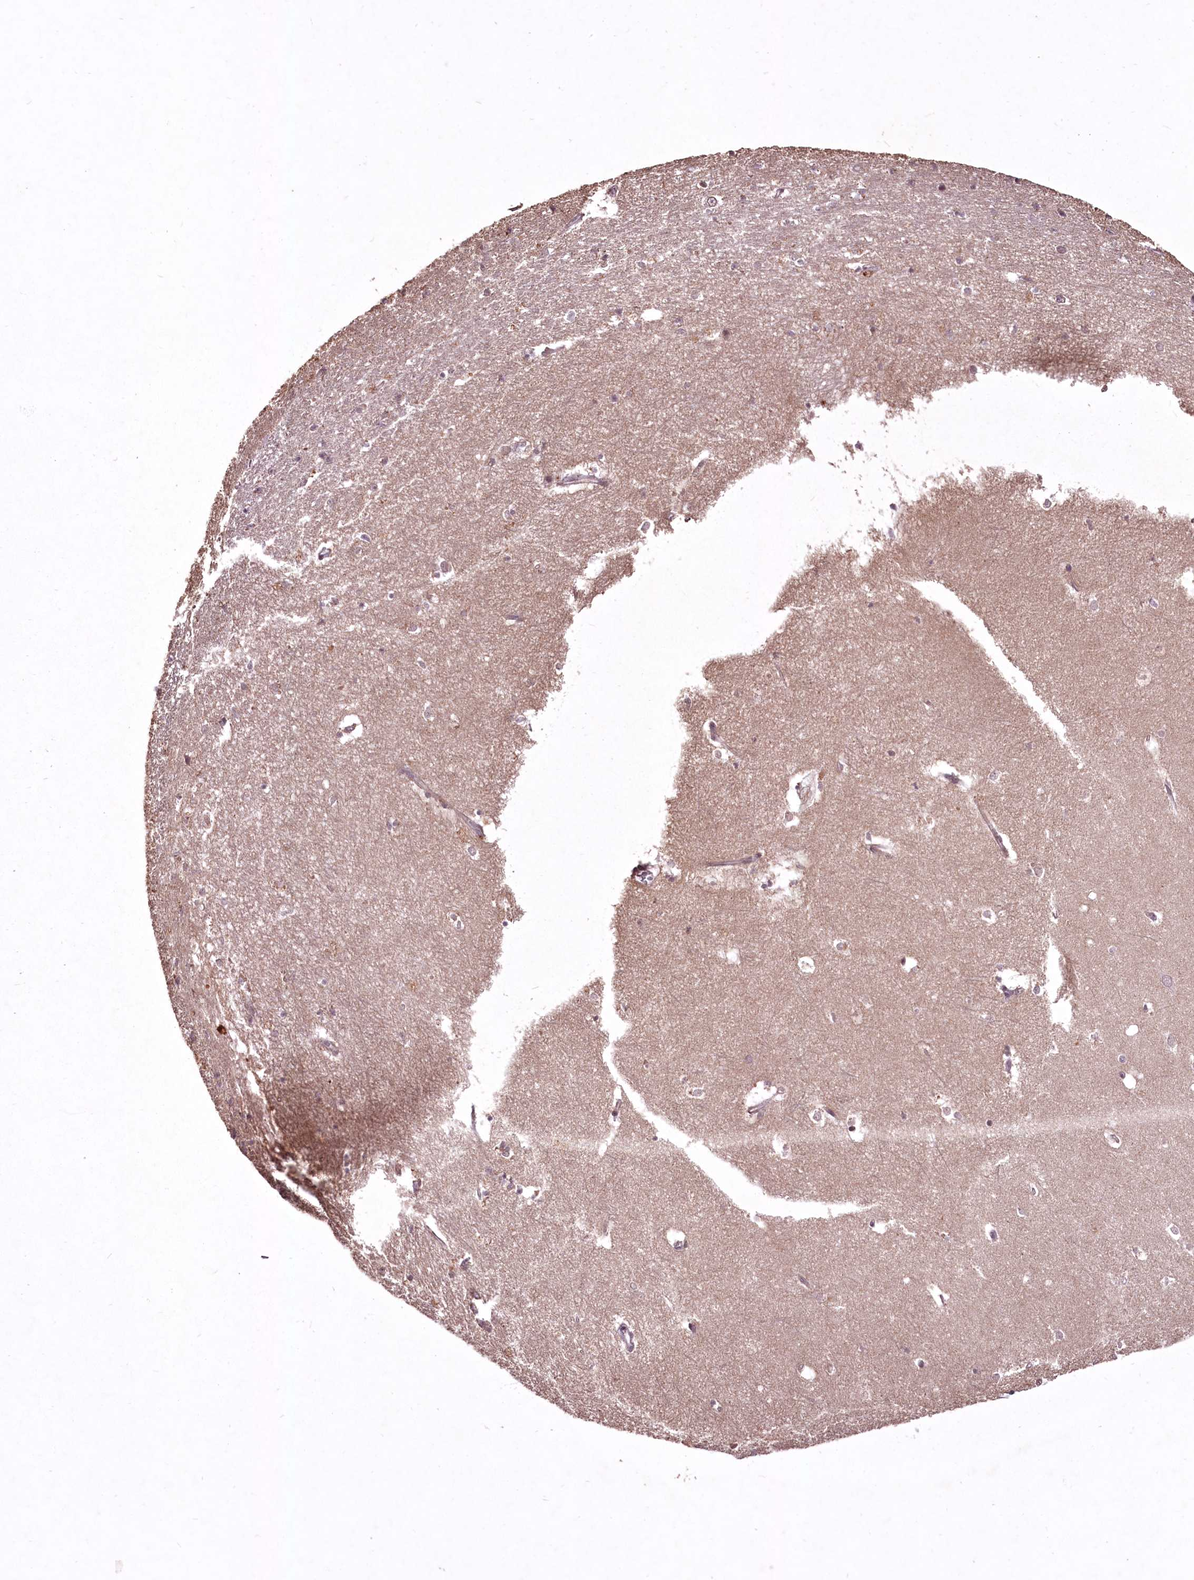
{"staining": {"intensity": "negative", "quantity": "none", "location": "none"}, "tissue": "hippocampus", "cell_type": "Glial cells", "image_type": "normal", "snomed": [{"axis": "morphology", "description": "Normal tissue, NOS"}, {"axis": "topography", "description": "Hippocampus"}], "caption": "The histopathology image demonstrates no staining of glial cells in normal hippocampus.", "gene": "ADRA1D", "patient": {"sex": "female", "age": 64}}